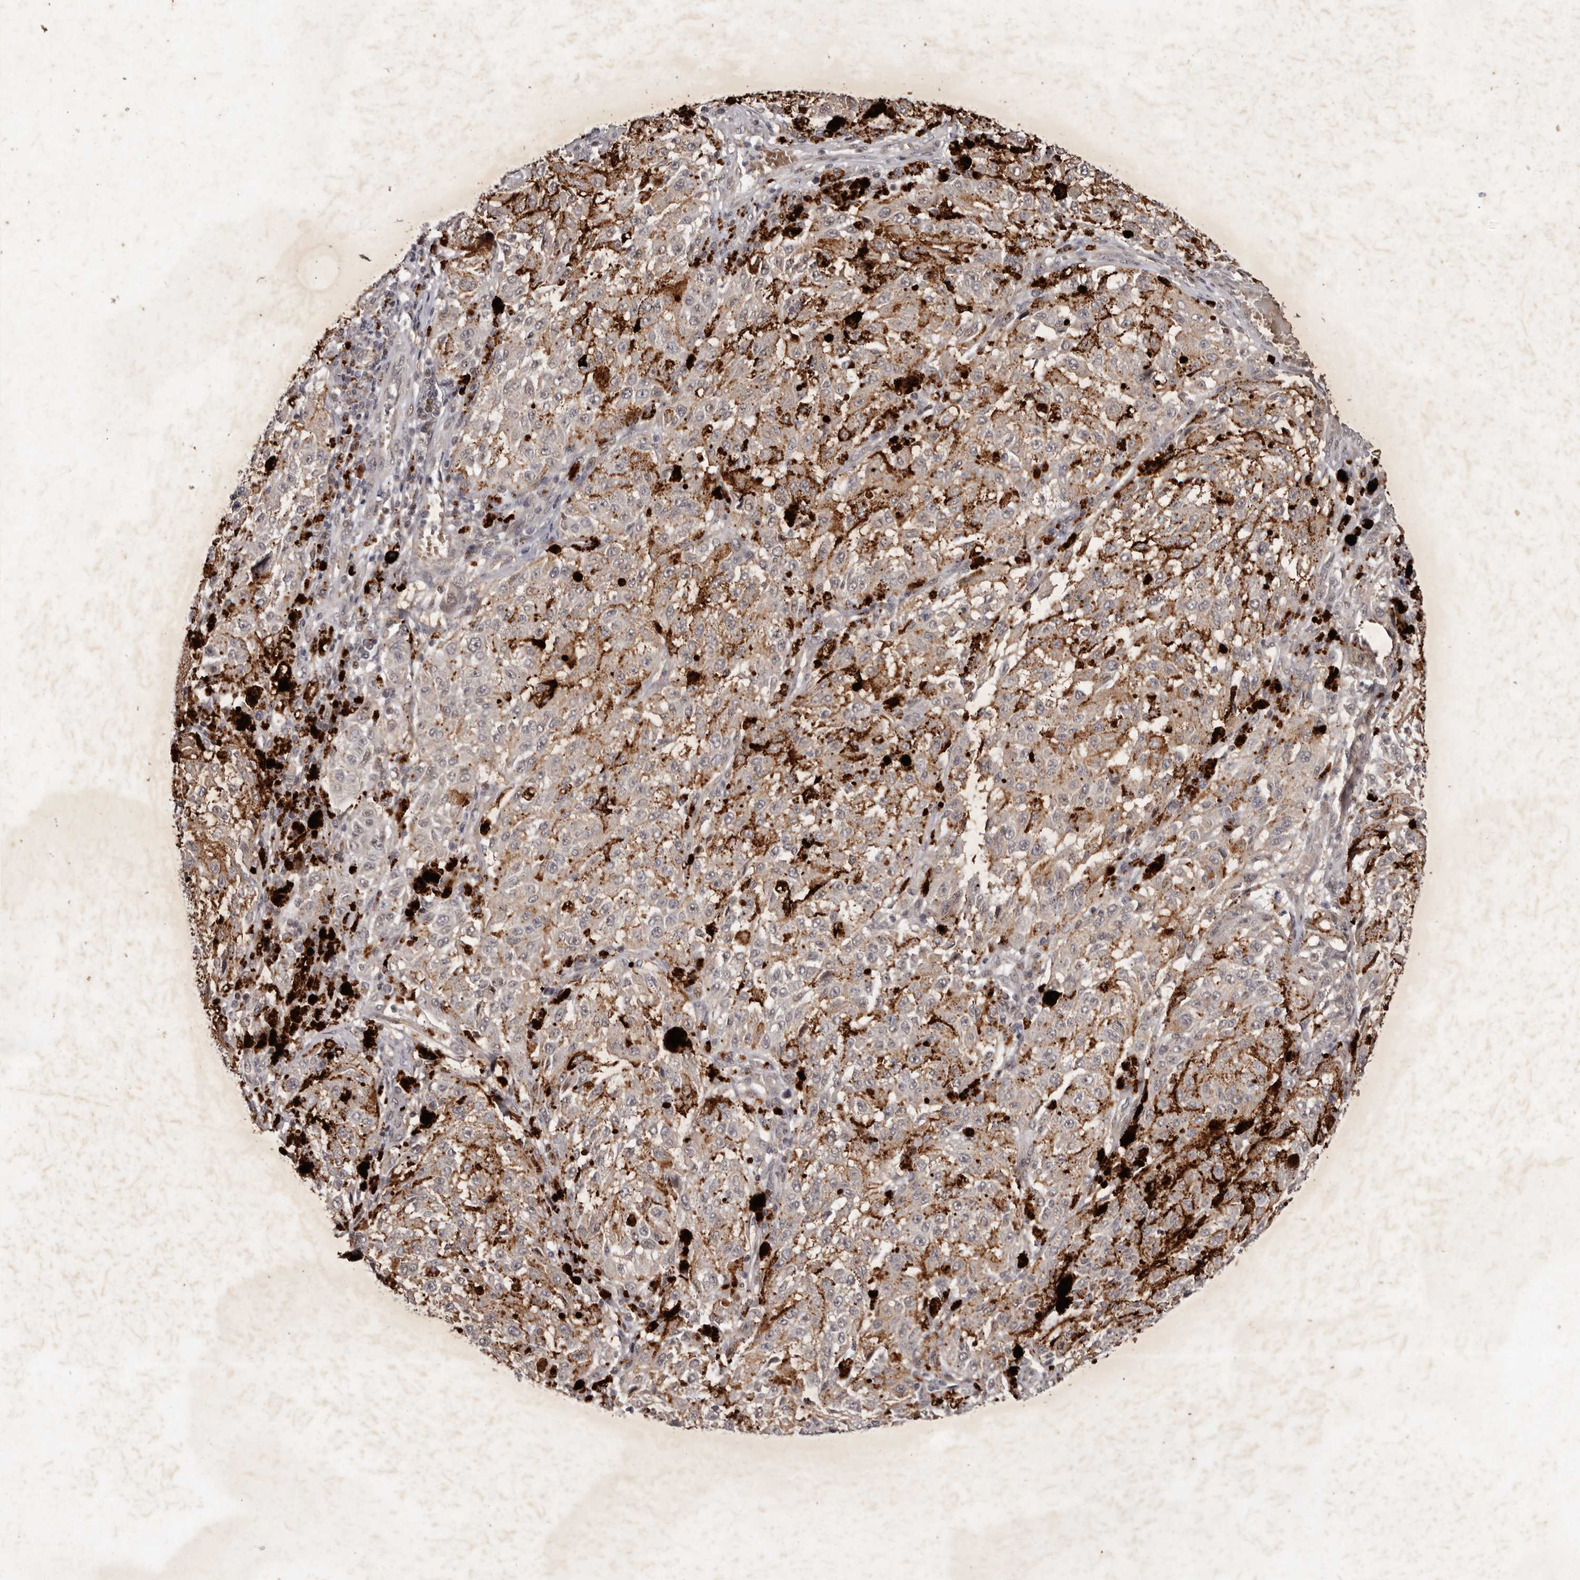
{"staining": {"intensity": "weak", "quantity": "25%-75%", "location": "cytoplasmic/membranous"}, "tissue": "melanoma", "cell_type": "Tumor cells", "image_type": "cancer", "snomed": [{"axis": "morphology", "description": "Malignant melanoma, NOS"}, {"axis": "topography", "description": "Skin"}], "caption": "Tumor cells exhibit weak cytoplasmic/membranous expression in about 25%-75% of cells in melanoma. (Stains: DAB in brown, nuclei in blue, Microscopy: brightfield microscopy at high magnification).", "gene": "ABL1", "patient": {"sex": "female", "age": 64}}